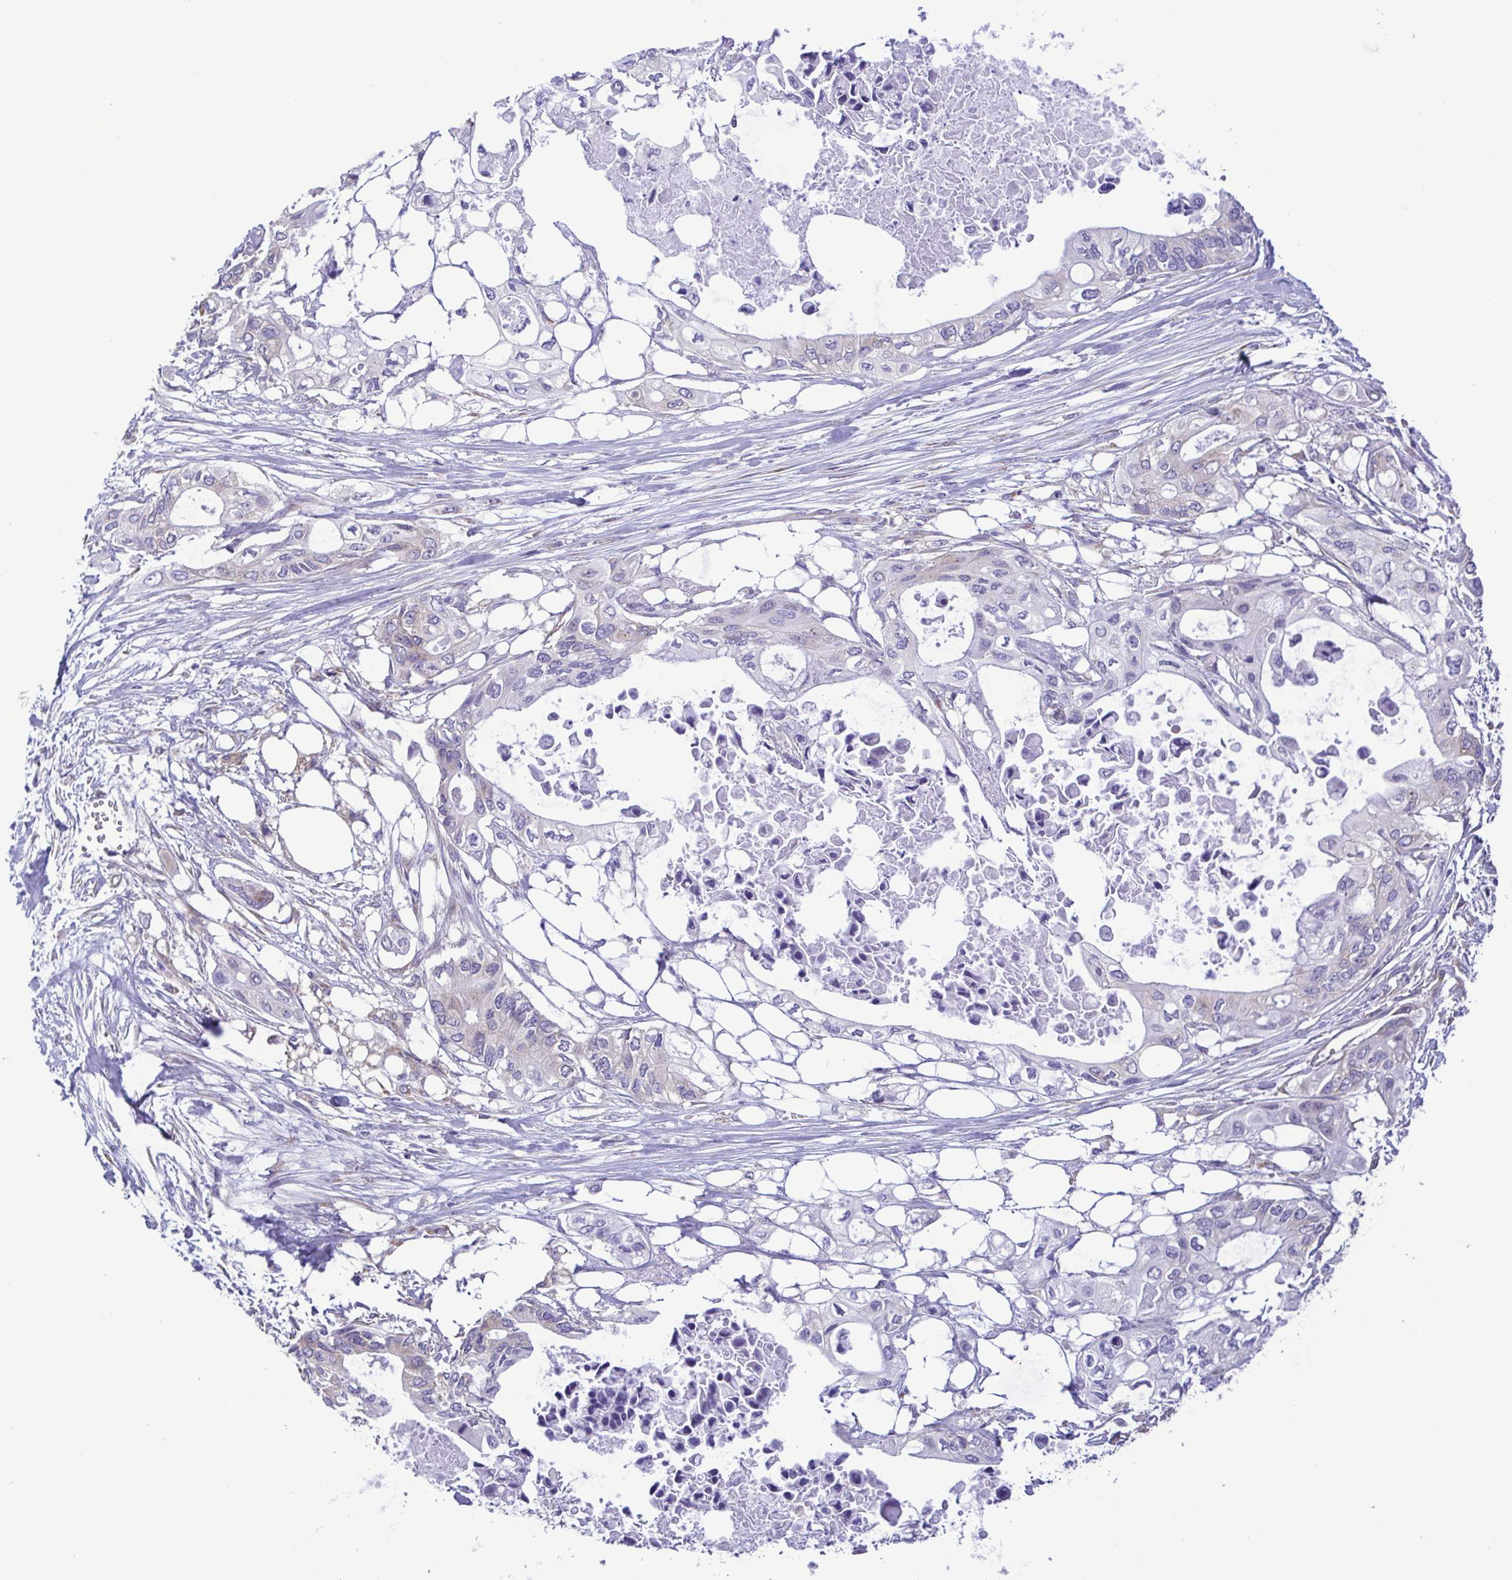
{"staining": {"intensity": "weak", "quantity": "25%-75%", "location": "cytoplasmic/membranous"}, "tissue": "pancreatic cancer", "cell_type": "Tumor cells", "image_type": "cancer", "snomed": [{"axis": "morphology", "description": "Adenocarcinoma, NOS"}, {"axis": "topography", "description": "Pancreas"}], "caption": "Weak cytoplasmic/membranous protein positivity is present in about 25%-75% of tumor cells in pancreatic cancer.", "gene": "TNNI3", "patient": {"sex": "female", "age": 63}}